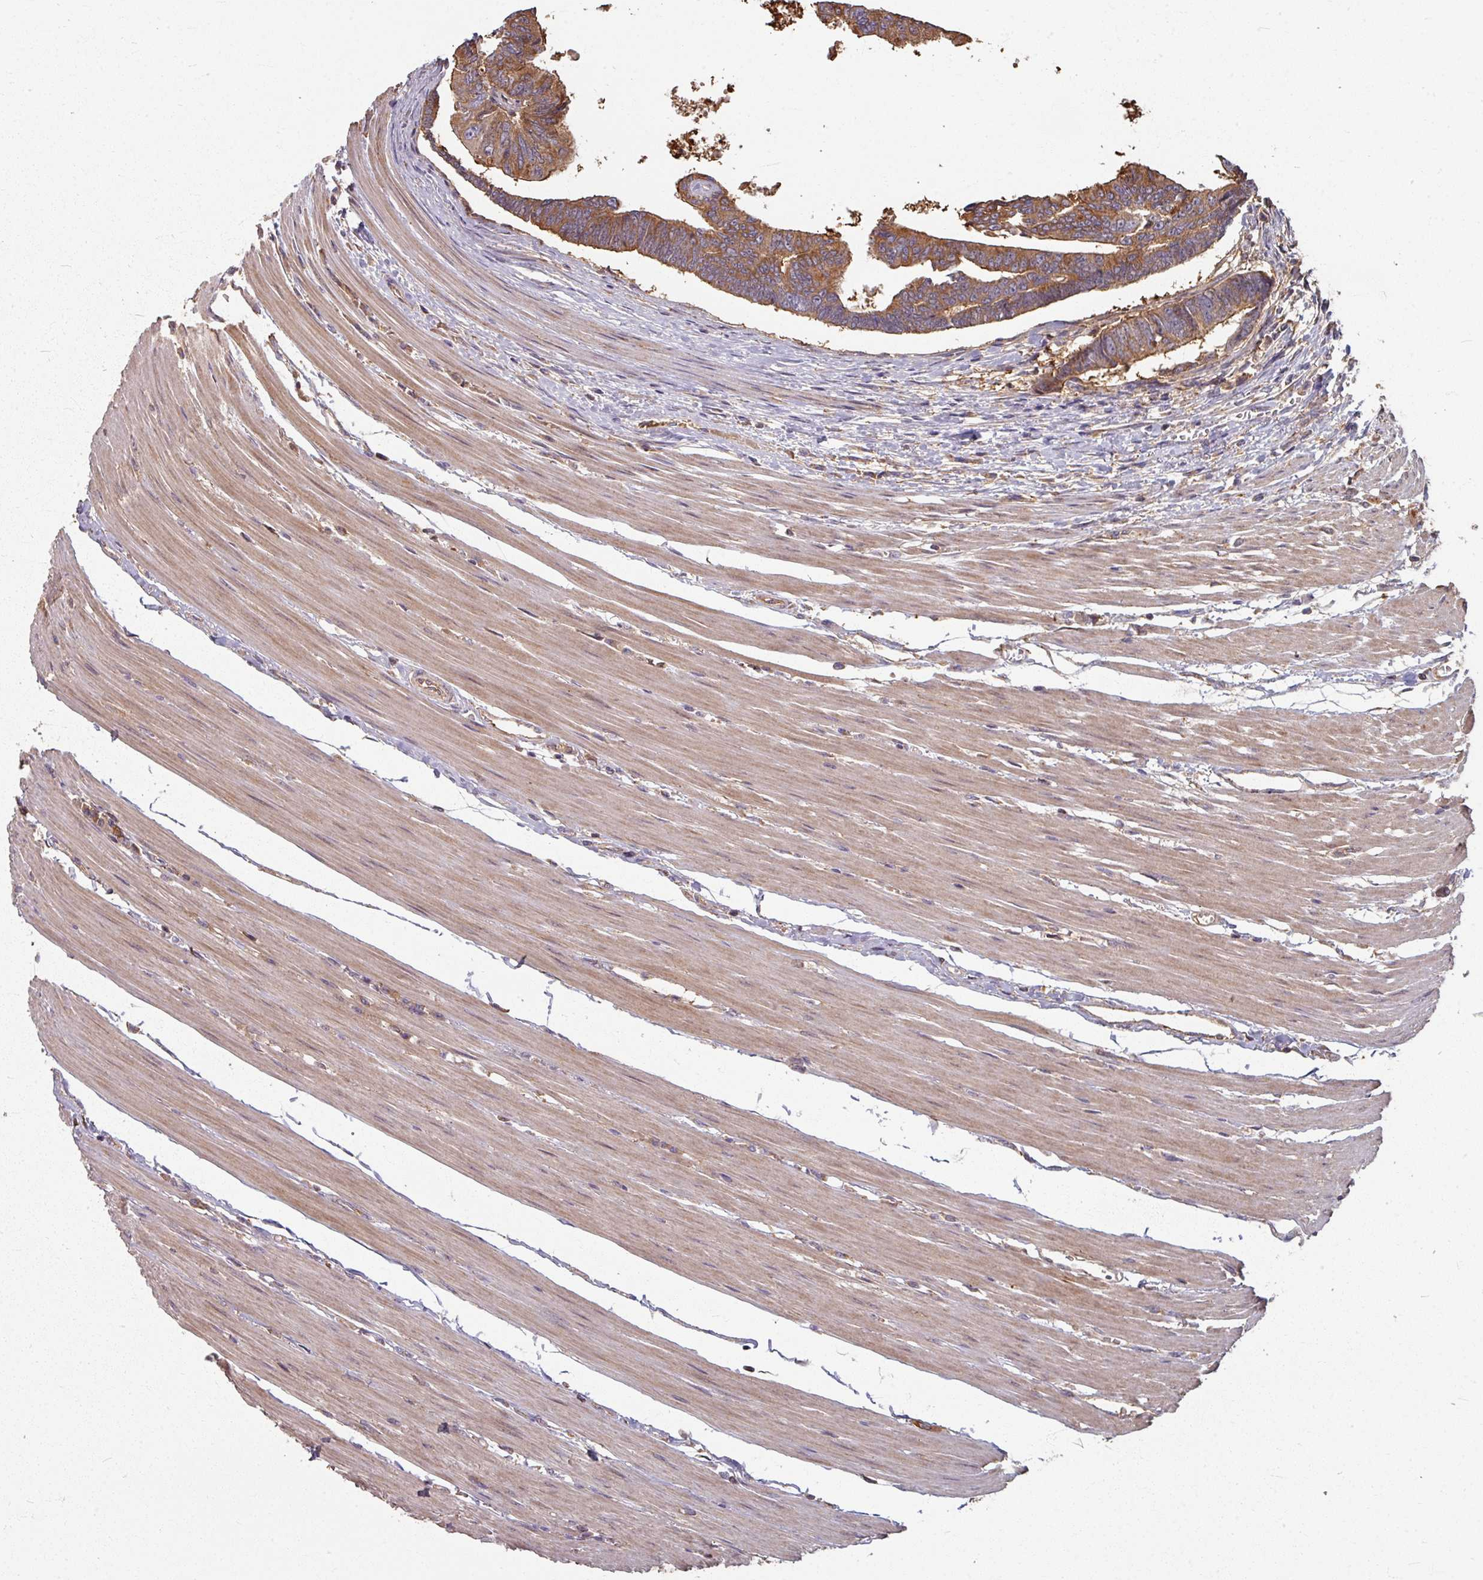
{"staining": {"intensity": "moderate", "quantity": ">75%", "location": "cytoplasmic/membranous"}, "tissue": "colorectal cancer", "cell_type": "Tumor cells", "image_type": "cancer", "snomed": [{"axis": "morphology", "description": "Adenocarcinoma, NOS"}, {"axis": "topography", "description": "Rectum"}], "caption": "Protein expression analysis of human colorectal adenocarcinoma reveals moderate cytoplasmic/membranous expression in approximately >75% of tumor cells. (Stains: DAB (3,3'-diaminobenzidine) in brown, nuclei in blue, Microscopy: brightfield microscopy at high magnification).", "gene": "CCDC68", "patient": {"sex": "female", "age": 65}}